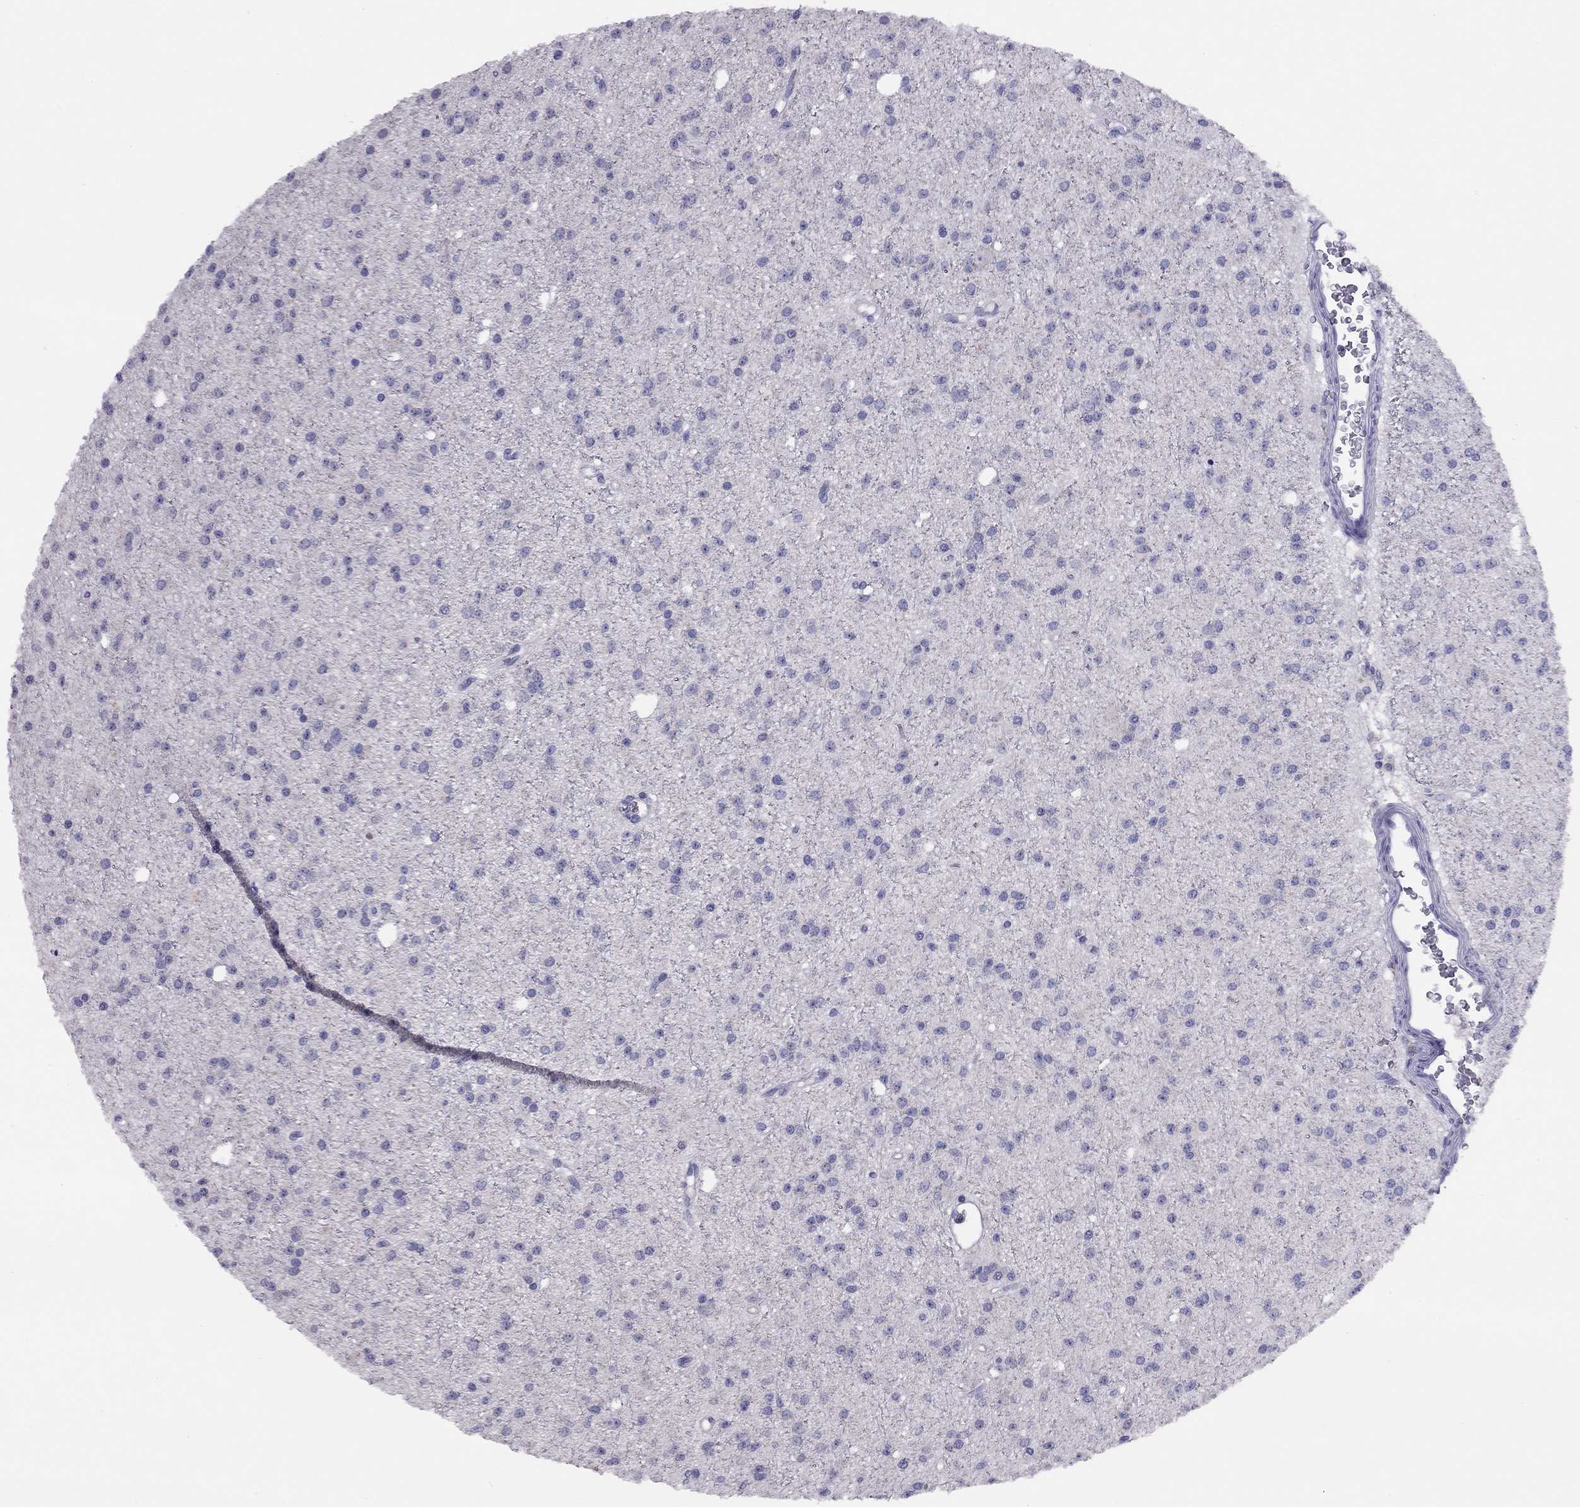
{"staining": {"intensity": "negative", "quantity": "none", "location": "none"}, "tissue": "glioma", "cell_type": "Tumor cells", "image_type": "cancer", "snomed": [{"axis": "morphology", "description": "Glioma, malignant, Low grade"}, {"axis": "topography", "description": "Brain"}], "caption": "This is a histopathology image of immunohistochemistry (IHC) staining of glioma, which shows no expression in tumor cells.", "gene": "CITED1", "patient": {"sex": "male", "age": 27}}